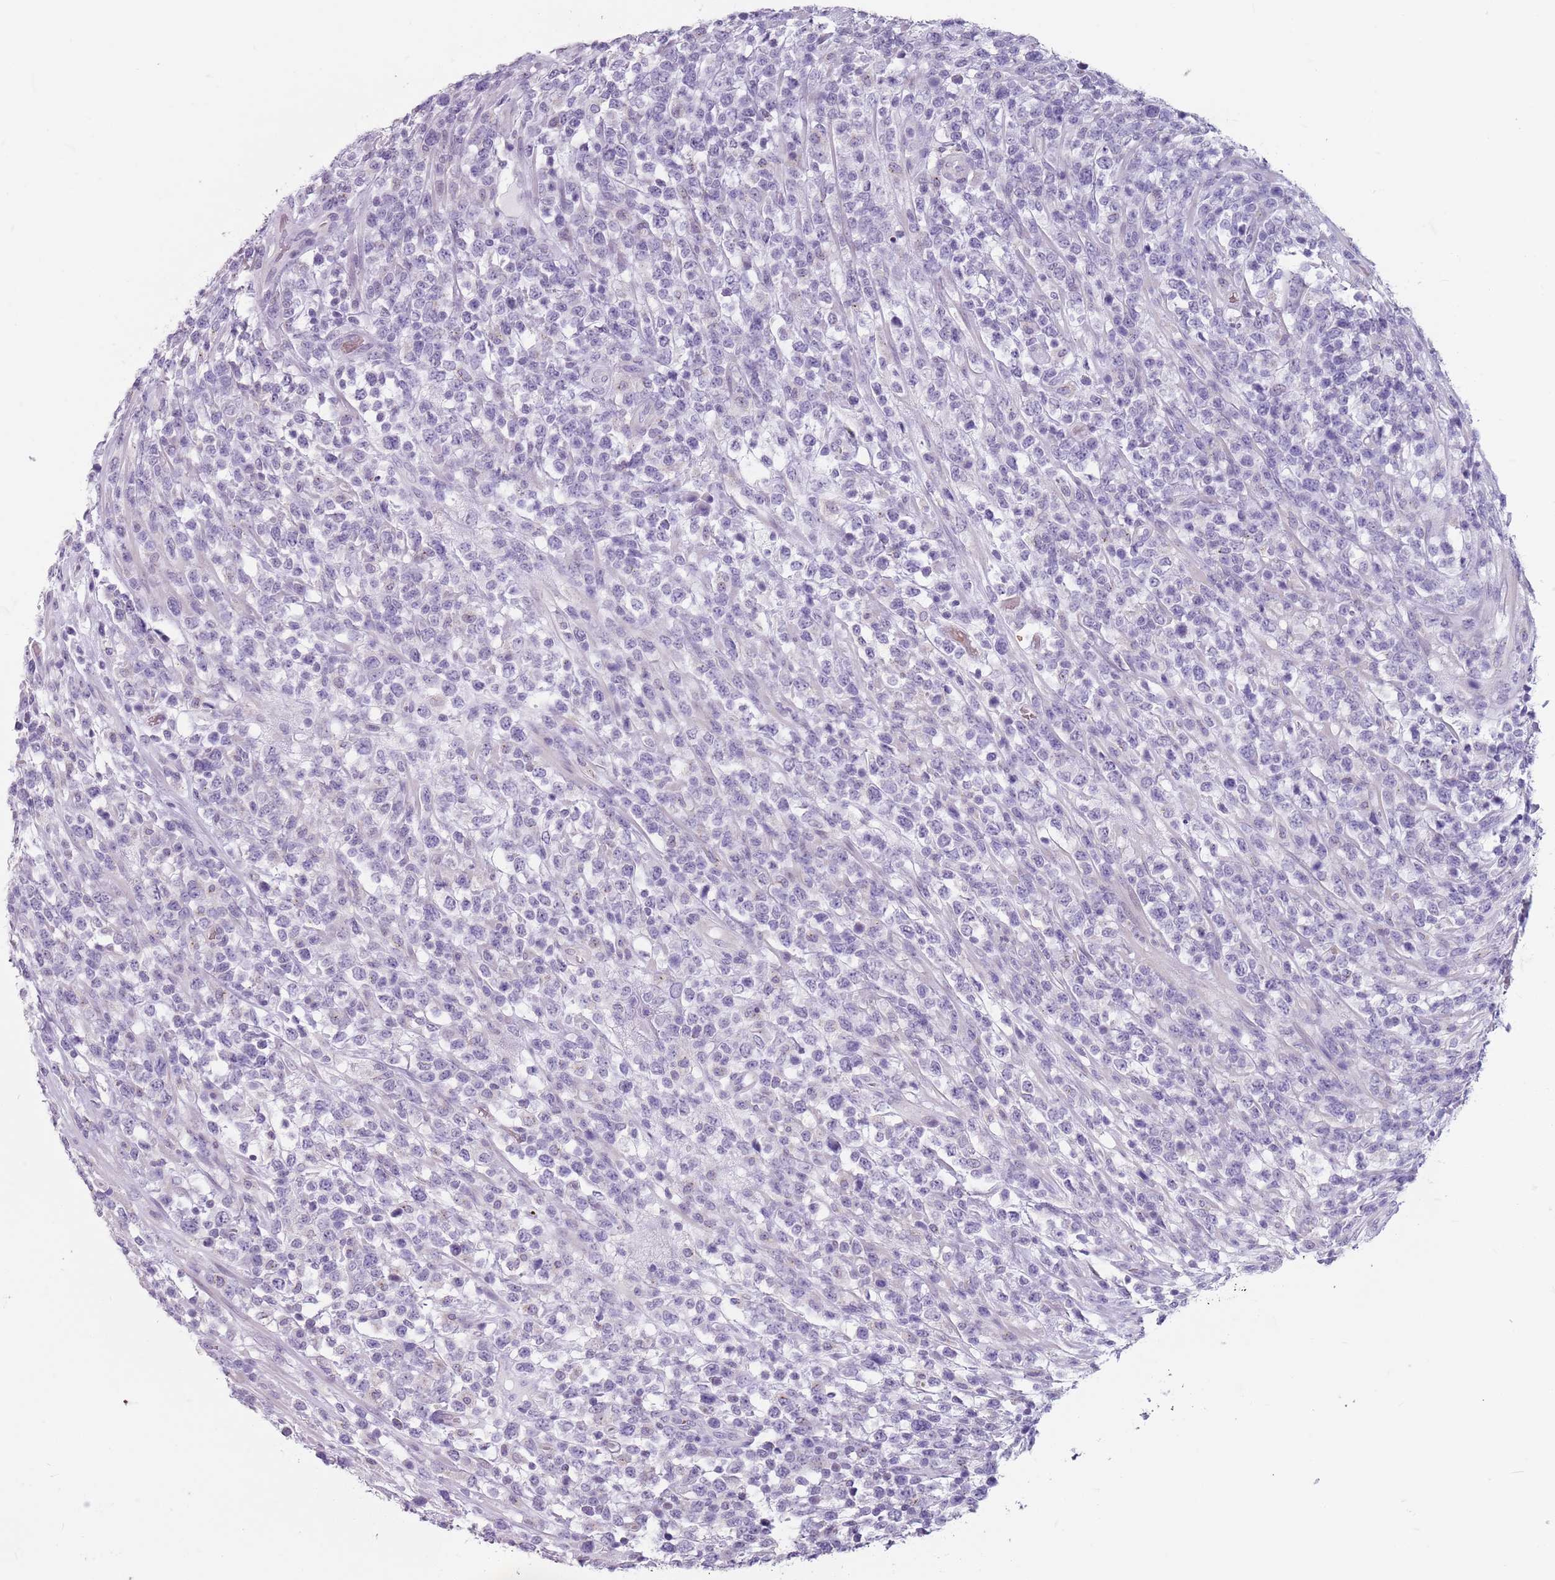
{"staining": {"intensity": "negative", "quantity": "none", "location": "none"}, "tissue": "lymphoma", "cell_type": "Tumor cells", "image_type": "cancer", "snomed": [{"axis": "morphology", "description": "Malignant lymphoma, non-Hodgkin's type, High grade"}, {"axis": "topography", "description": "Colon"}], "caption": "Immunohistochemical staining of lymphoma exhibits no significant positivity in tumor cells. Nuclei are stained in blue.", "gene": "SPESP1", "patient": {"sex": "female", "age": 53}}